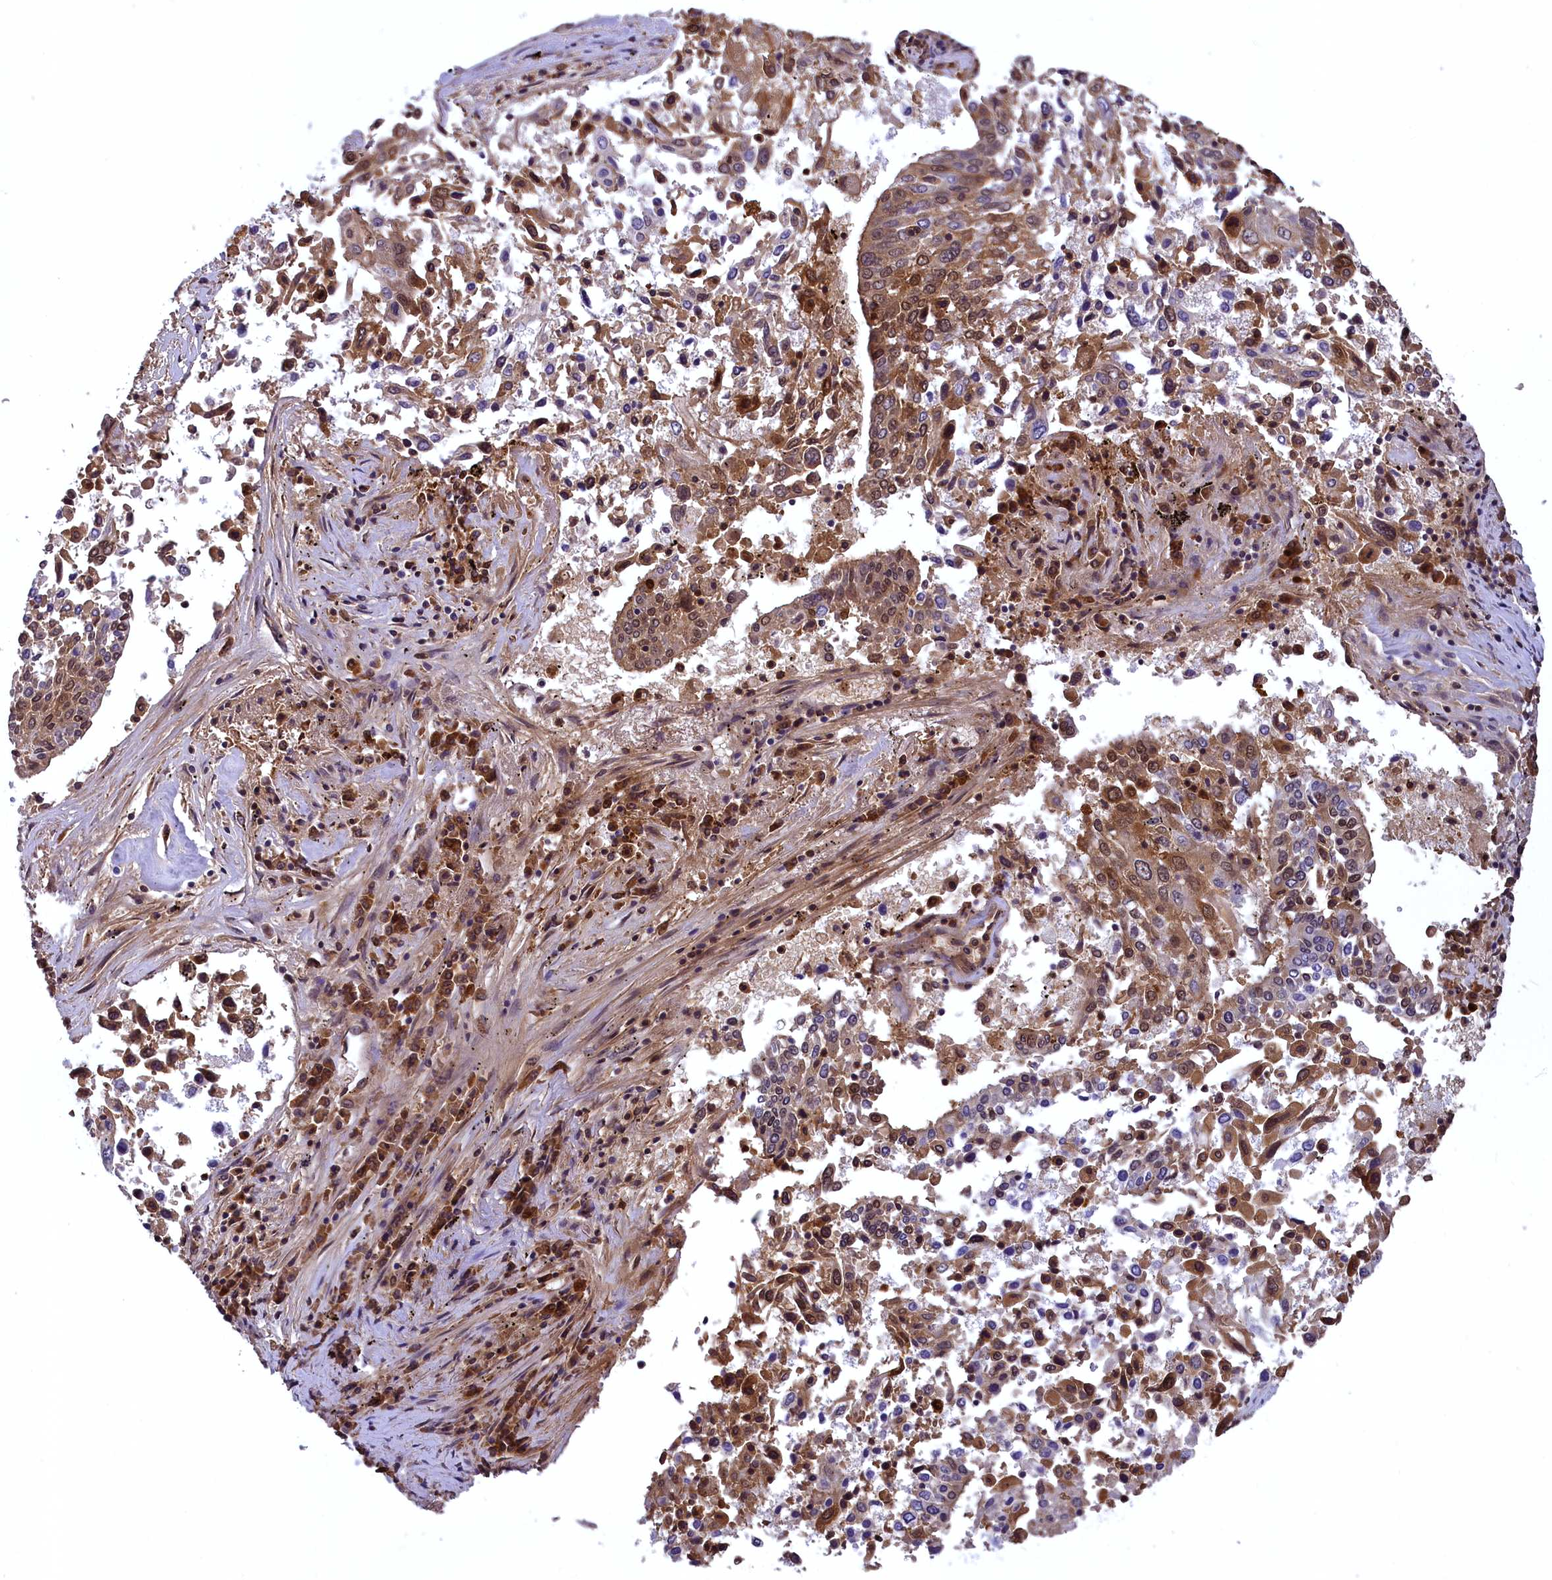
{"staining": {"intensity": "moderate", "quantity": ">75%", "location": "cytoplasmic/membranous,nuclear"}, "tissue": "lung cancer", "cell_type": "Tumor cells", "image_type": "cancer", "snomed": [{"axis": "morphology", "description": "Squamous cell carcinoma, NOS"}, {"axis": "topography", "description": "Lung"}], "caption": "Immunohistochemical staining of human squamous cell carcinoma (lung) displays medium levels of moderate cytoplasmic/membranous and nuclear expression in approximately >75% of tumor cells.", "gene": "COX17", "patient": {"sex": "male", "age": 65}}